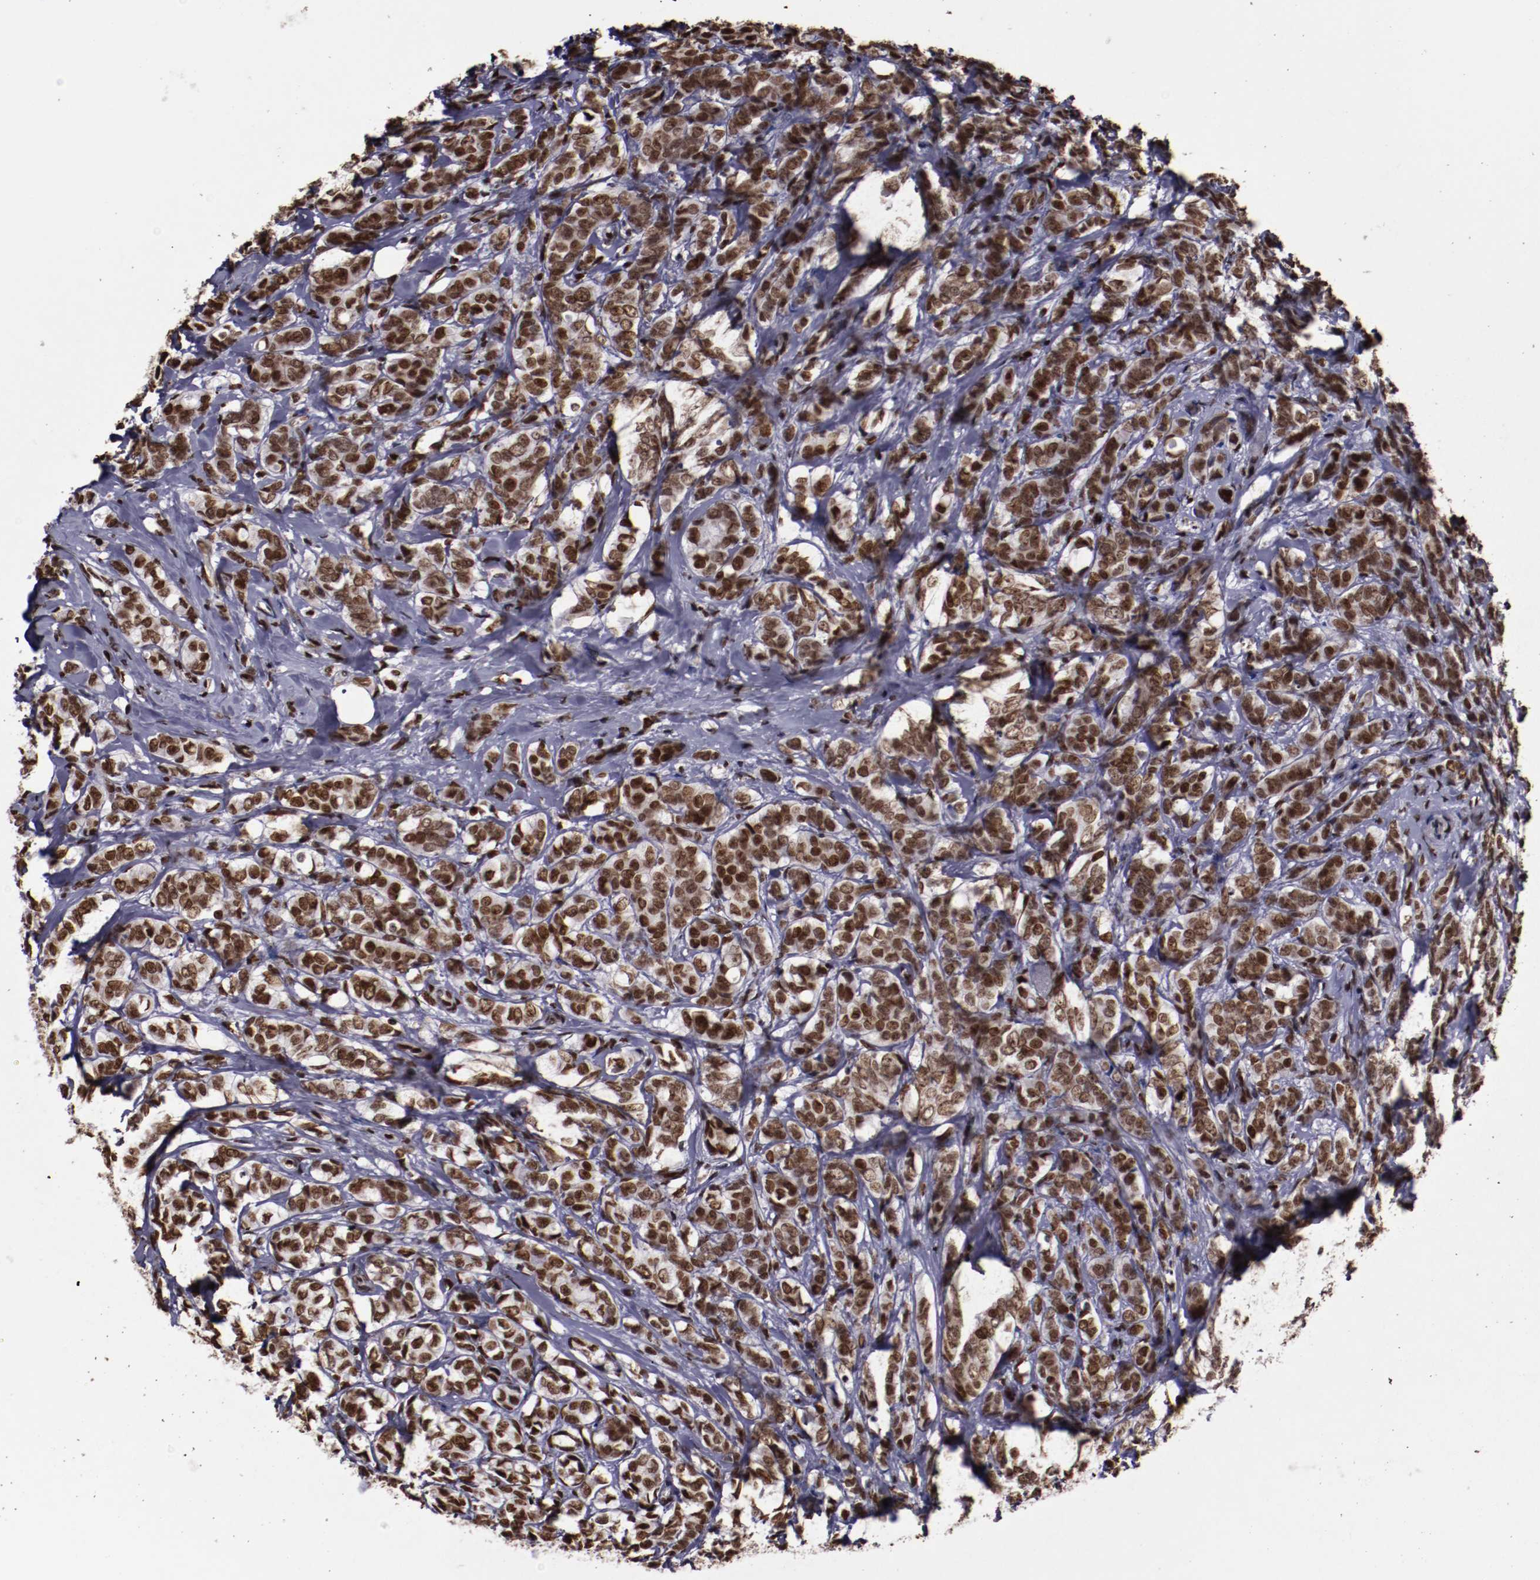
{"staining": {"intensity": "moderate", "quantity": ">75%", "location": "nuclear"}, "tissue": "breast cancer", "cell_type": "Tumor cells", "image_type": "cancer", "snomed": [{"axis": "morphology", "description": "Lobular carcinoma"}, {"axis": "topography", "description": "Breast"}], "caption": "The image displays staining of breast cancer, revealing moderate nuclear protein staining (brown color) within tumor cells.", "gene": "APEX1", "patient": {"sex": "female", "age": 60}}